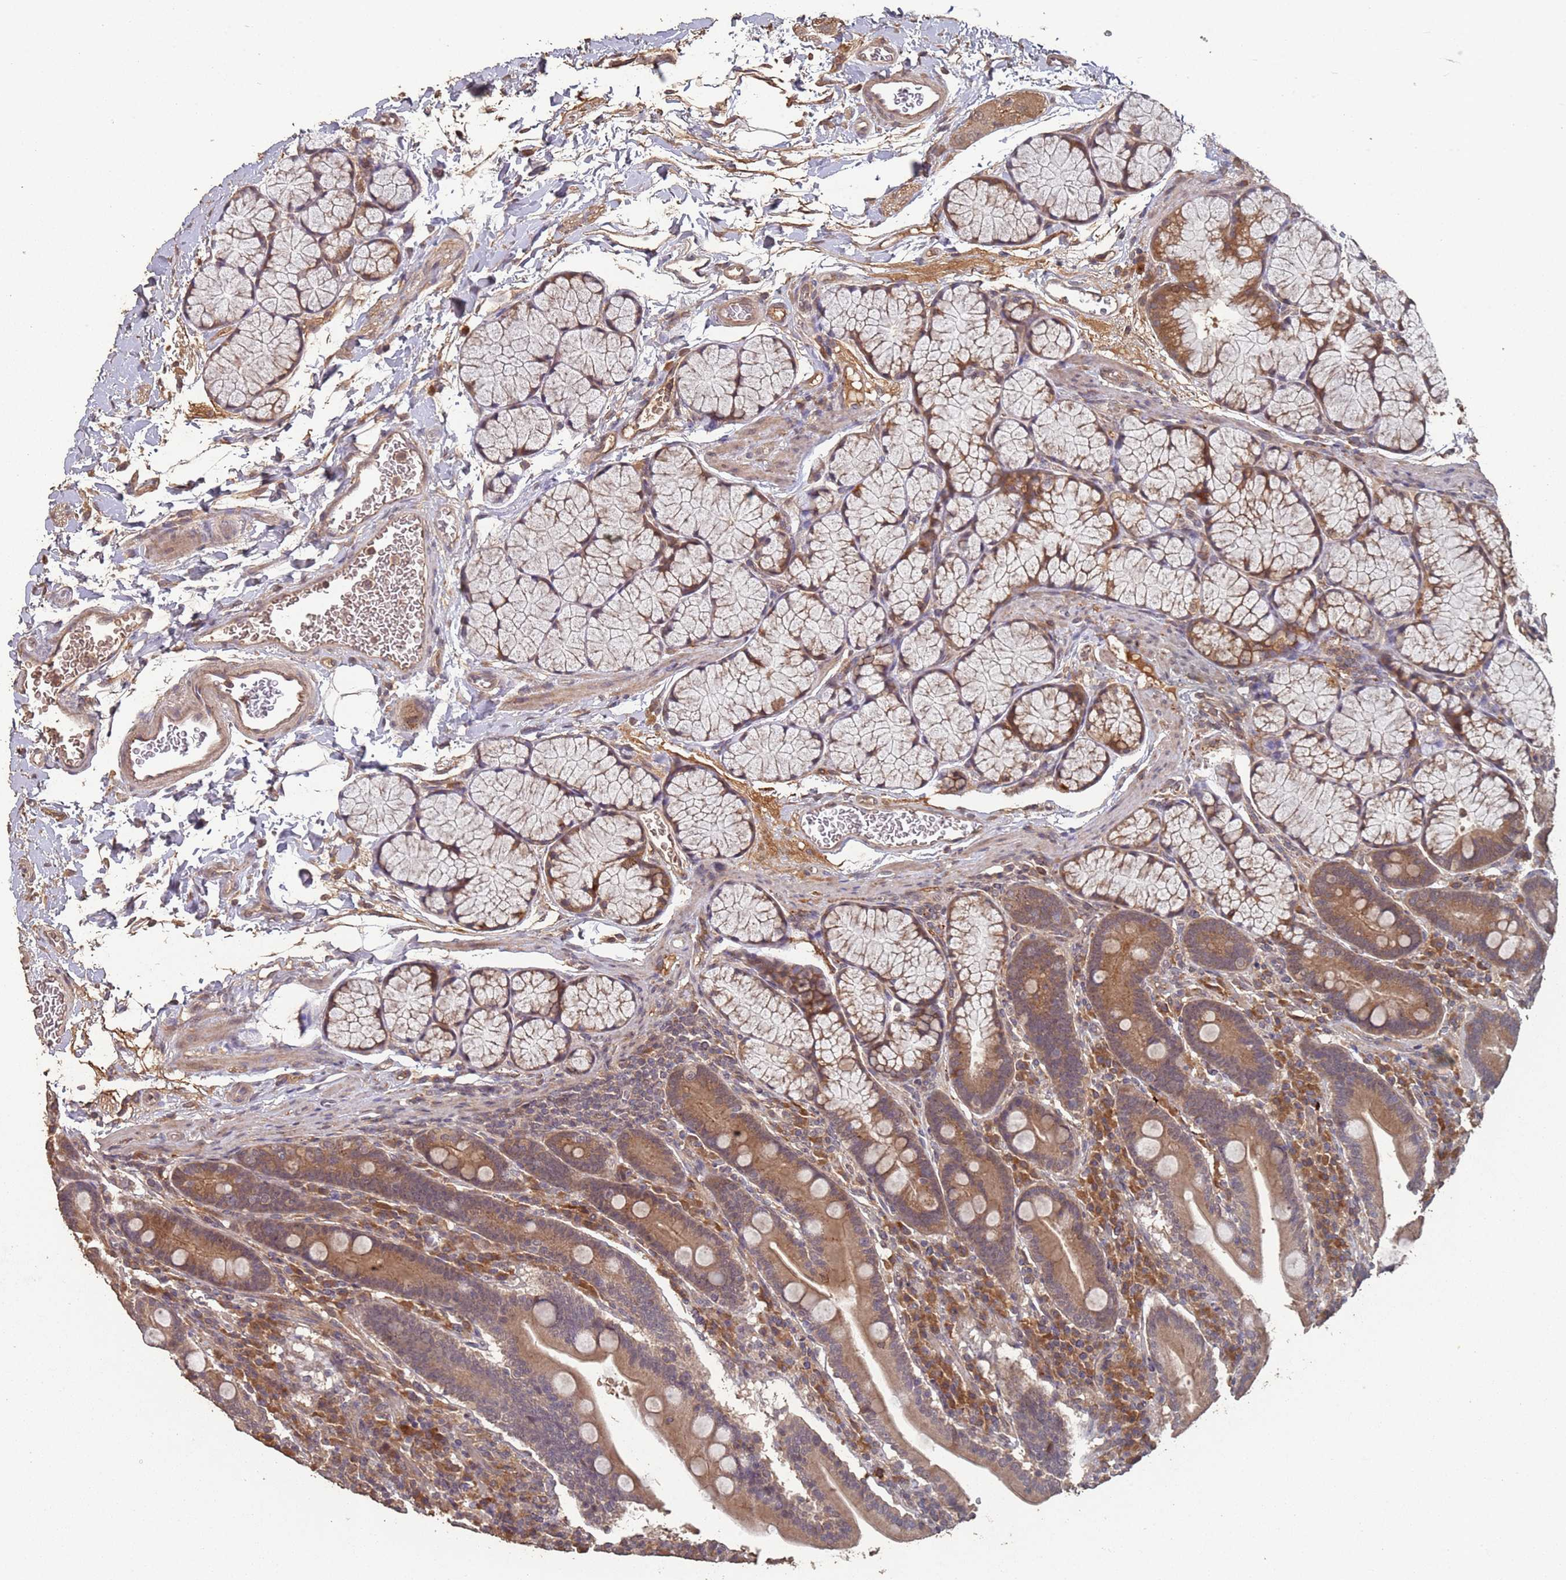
{"staining": {"intensity": "moderate", "quantity": ">75%", "location": "cytoplasmic/membranous"}, "tissue": "duodenum", "cell_type": "Glandular cells", "image_type": "normal", "snomed": [{"axis": "morphology", "description": "Normal tissue, NOS"}, {"axis": "topography", "description": "Duodenum"}], "caption": "A high-resolution photomicrograph shows immunohistochemistry staining of normal duodenum, which displays moderate cytoplasmic/membranous positivity in about >75% of glandular cells.", "gene": "FRAT1", "patient": {"sex": "male", "age": 35}}